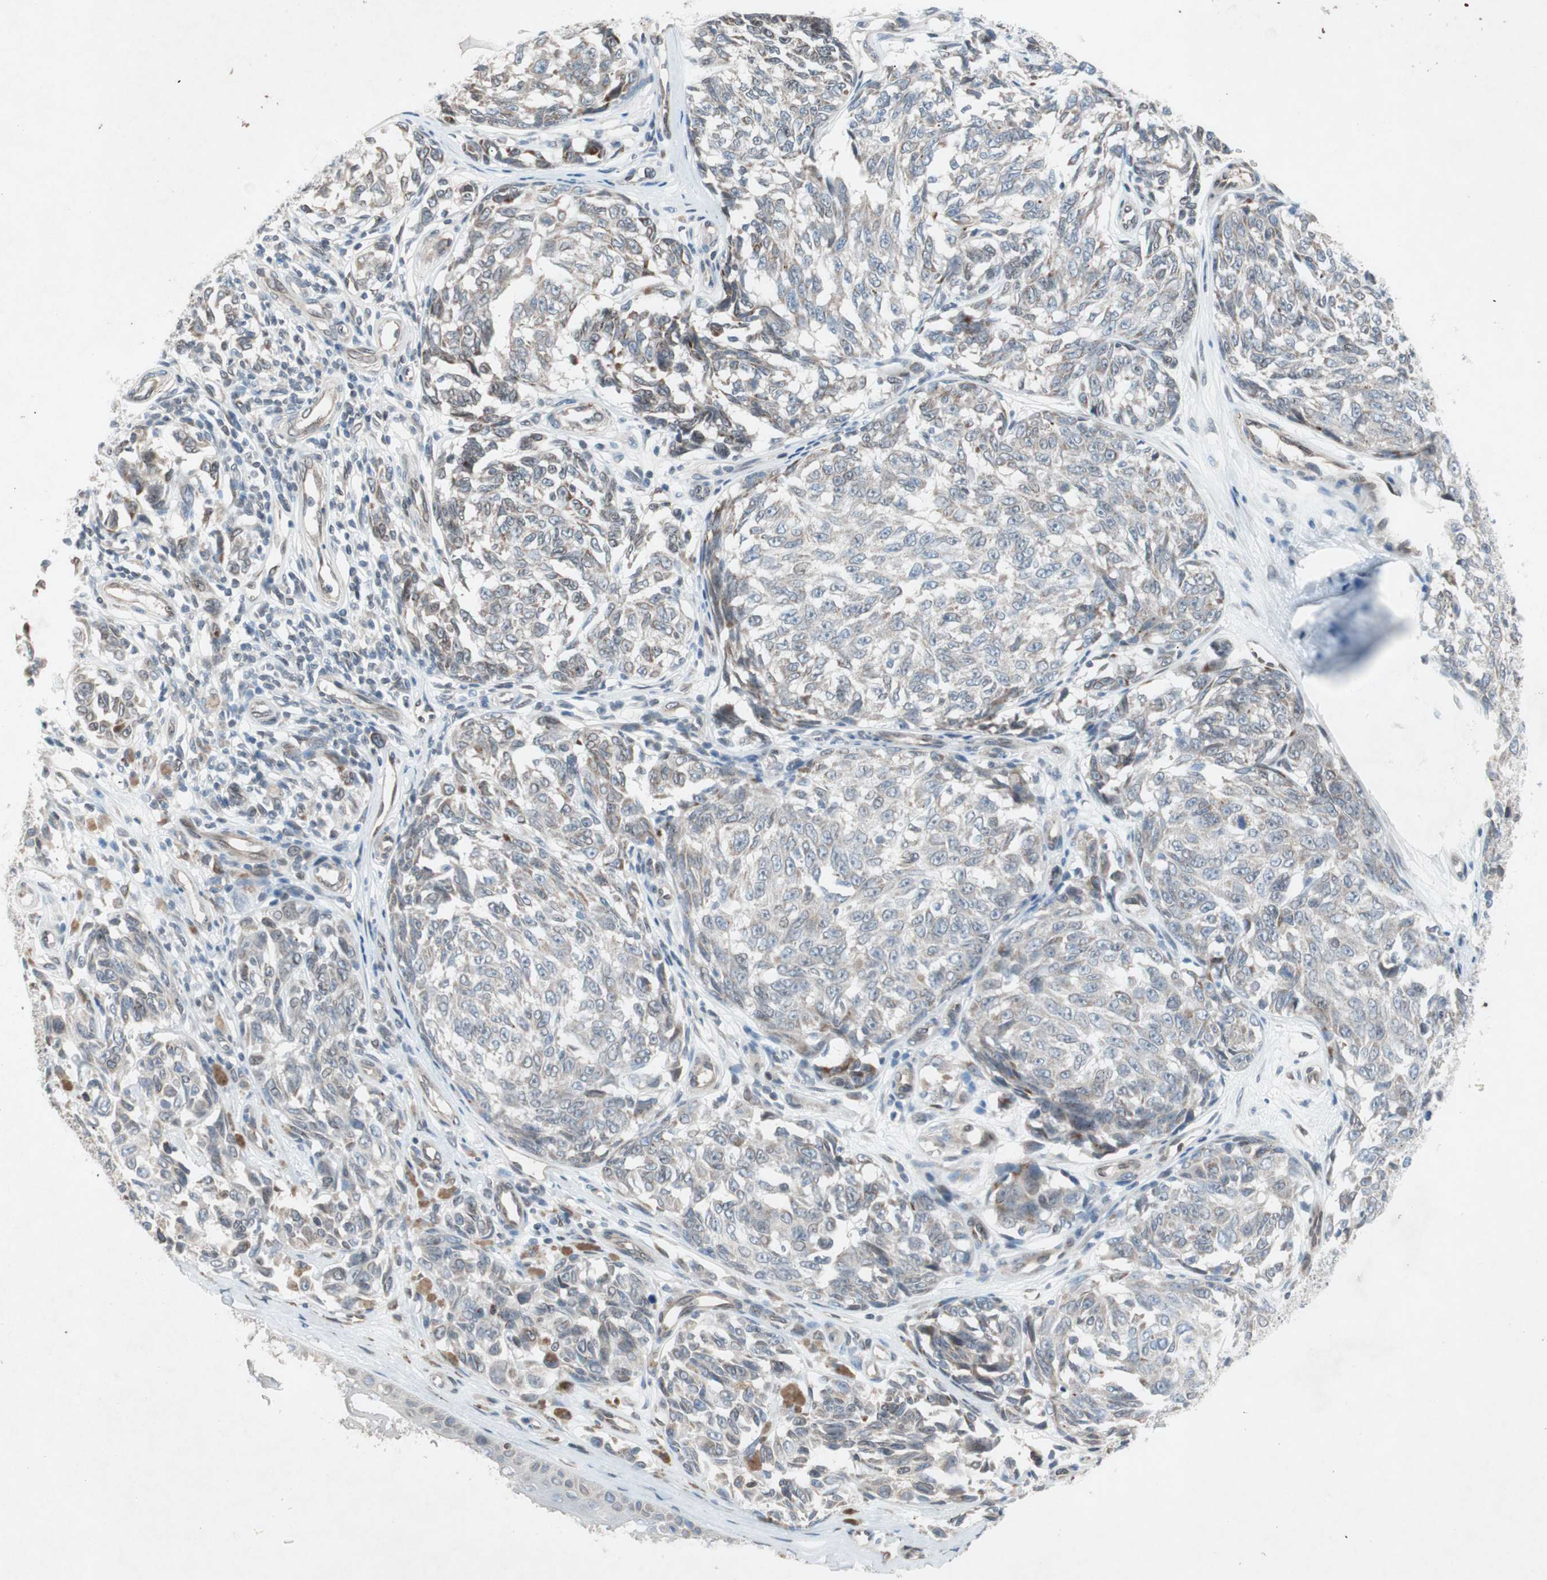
{"staining": {"intensity": "weak", "quantity": "25%-75%", "location": "cytoplasmic/membranous"}, "tissue": "melanoma", "cell_type": "Tumor cells", "image_type": "cancer", "snomed": [{"axis": "morphology", "description": "Malignant melanoma, NOS"}, {"axis": "topography", "description": "Skin"}], "caption": "Melanoma stained with DAB (3,3'-diaminobenzidine) immunohistochemistry (IHC) shows low levels of weak cytoplasmic/membranous expression in about 25%-75% of tumor cells.", "gene": "ARNT2", "patient": {"sex": "female", "age": 64}}